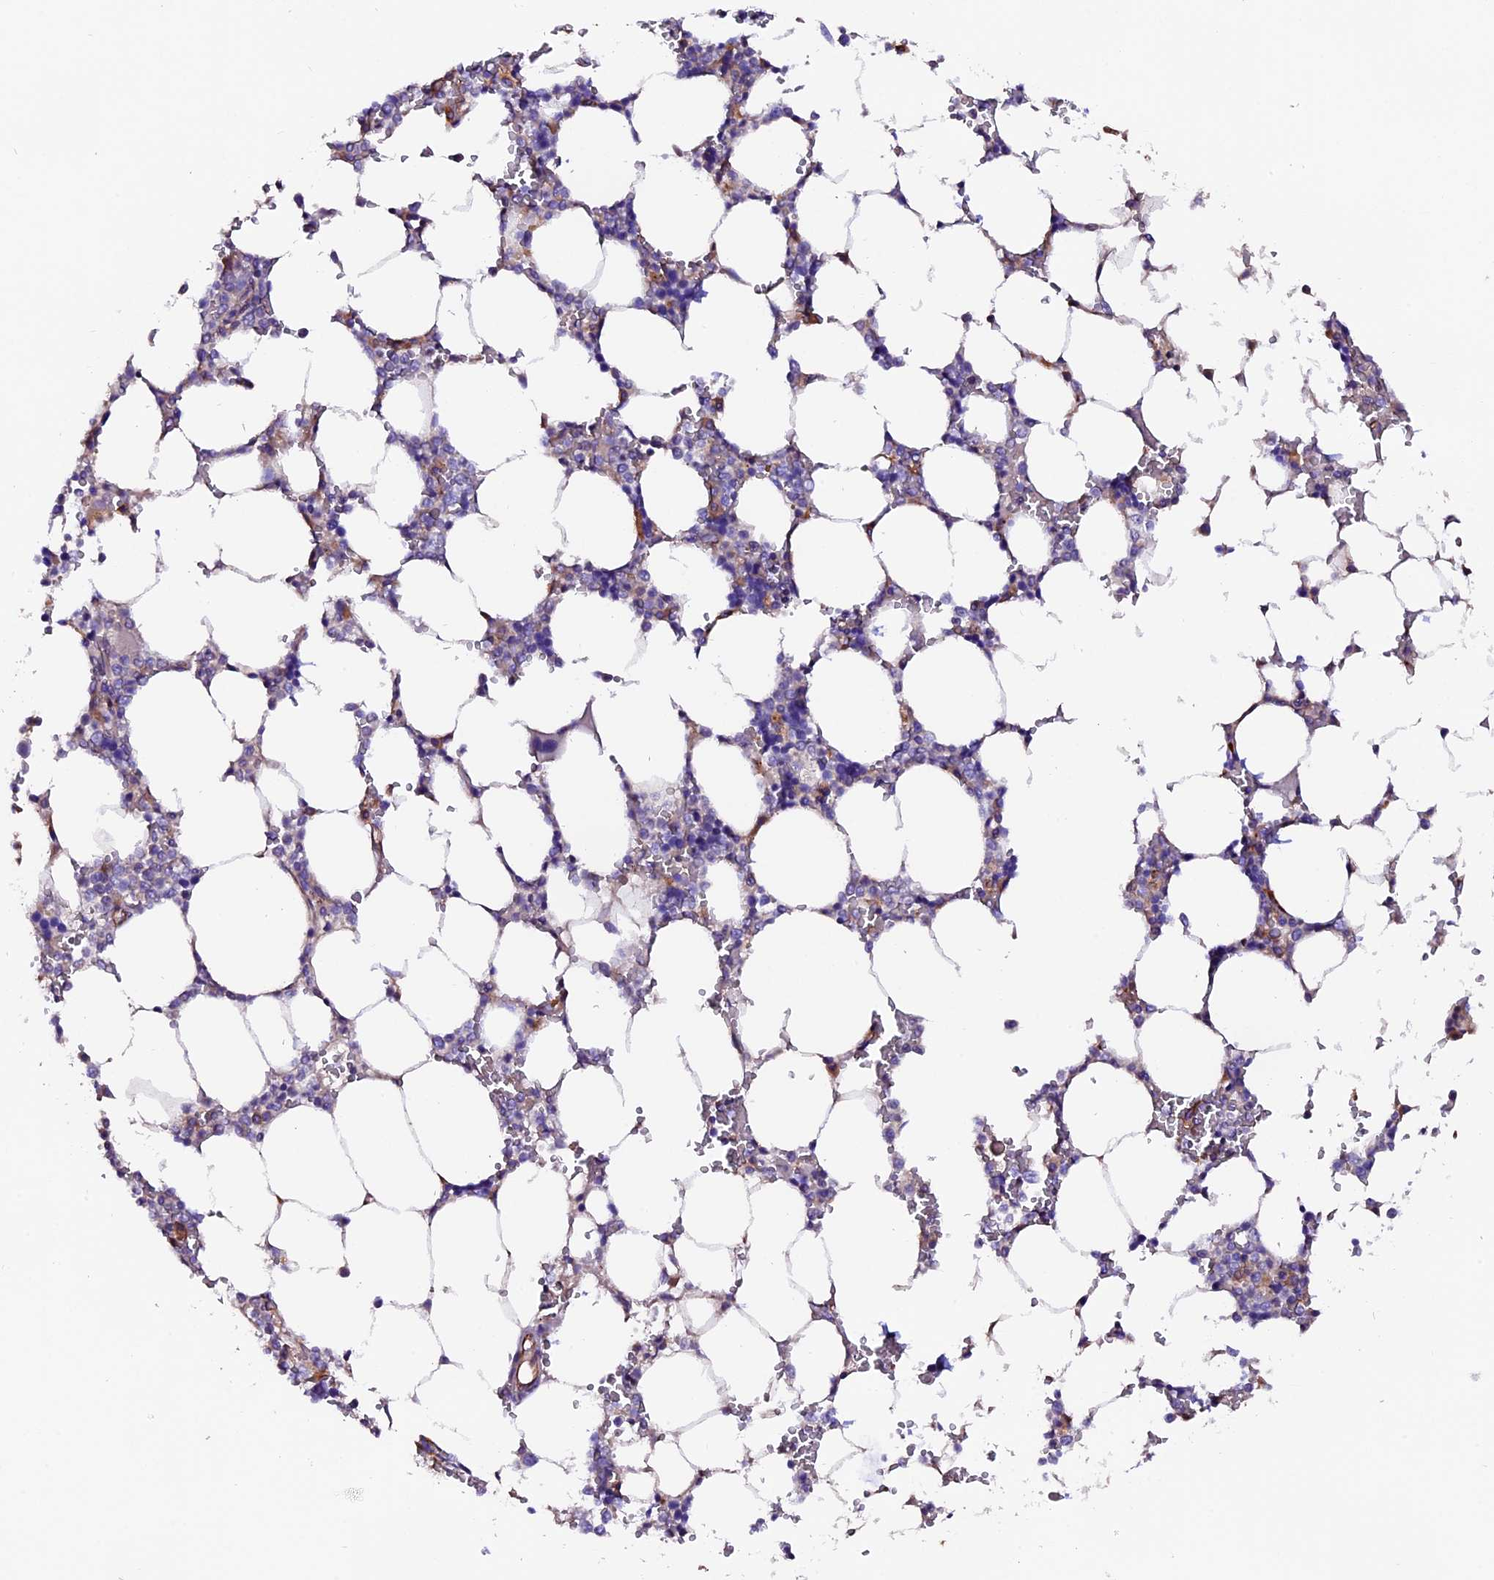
{"staining": {"intensity": "moderate", "quantity": "<25%", "location": "cytoplasmic/membranous"}, "tissue": "bone marrow", "cell_type": "Hematopoietic cells", "image_type": "normal", "snomed": [{"axis": "morphology", "description": "Normal tissue, NOS"}, {"axis": "topography", "description": "Bone marrow"}], "caption": "Human bone marrow stained for a protein (brown) reveals moderate cytoplasmic/membranous positive staining in approximately <25% of hematopoietic cells.", "gene": "CLN5", "patient": {"sex": "male", "age": 64}}